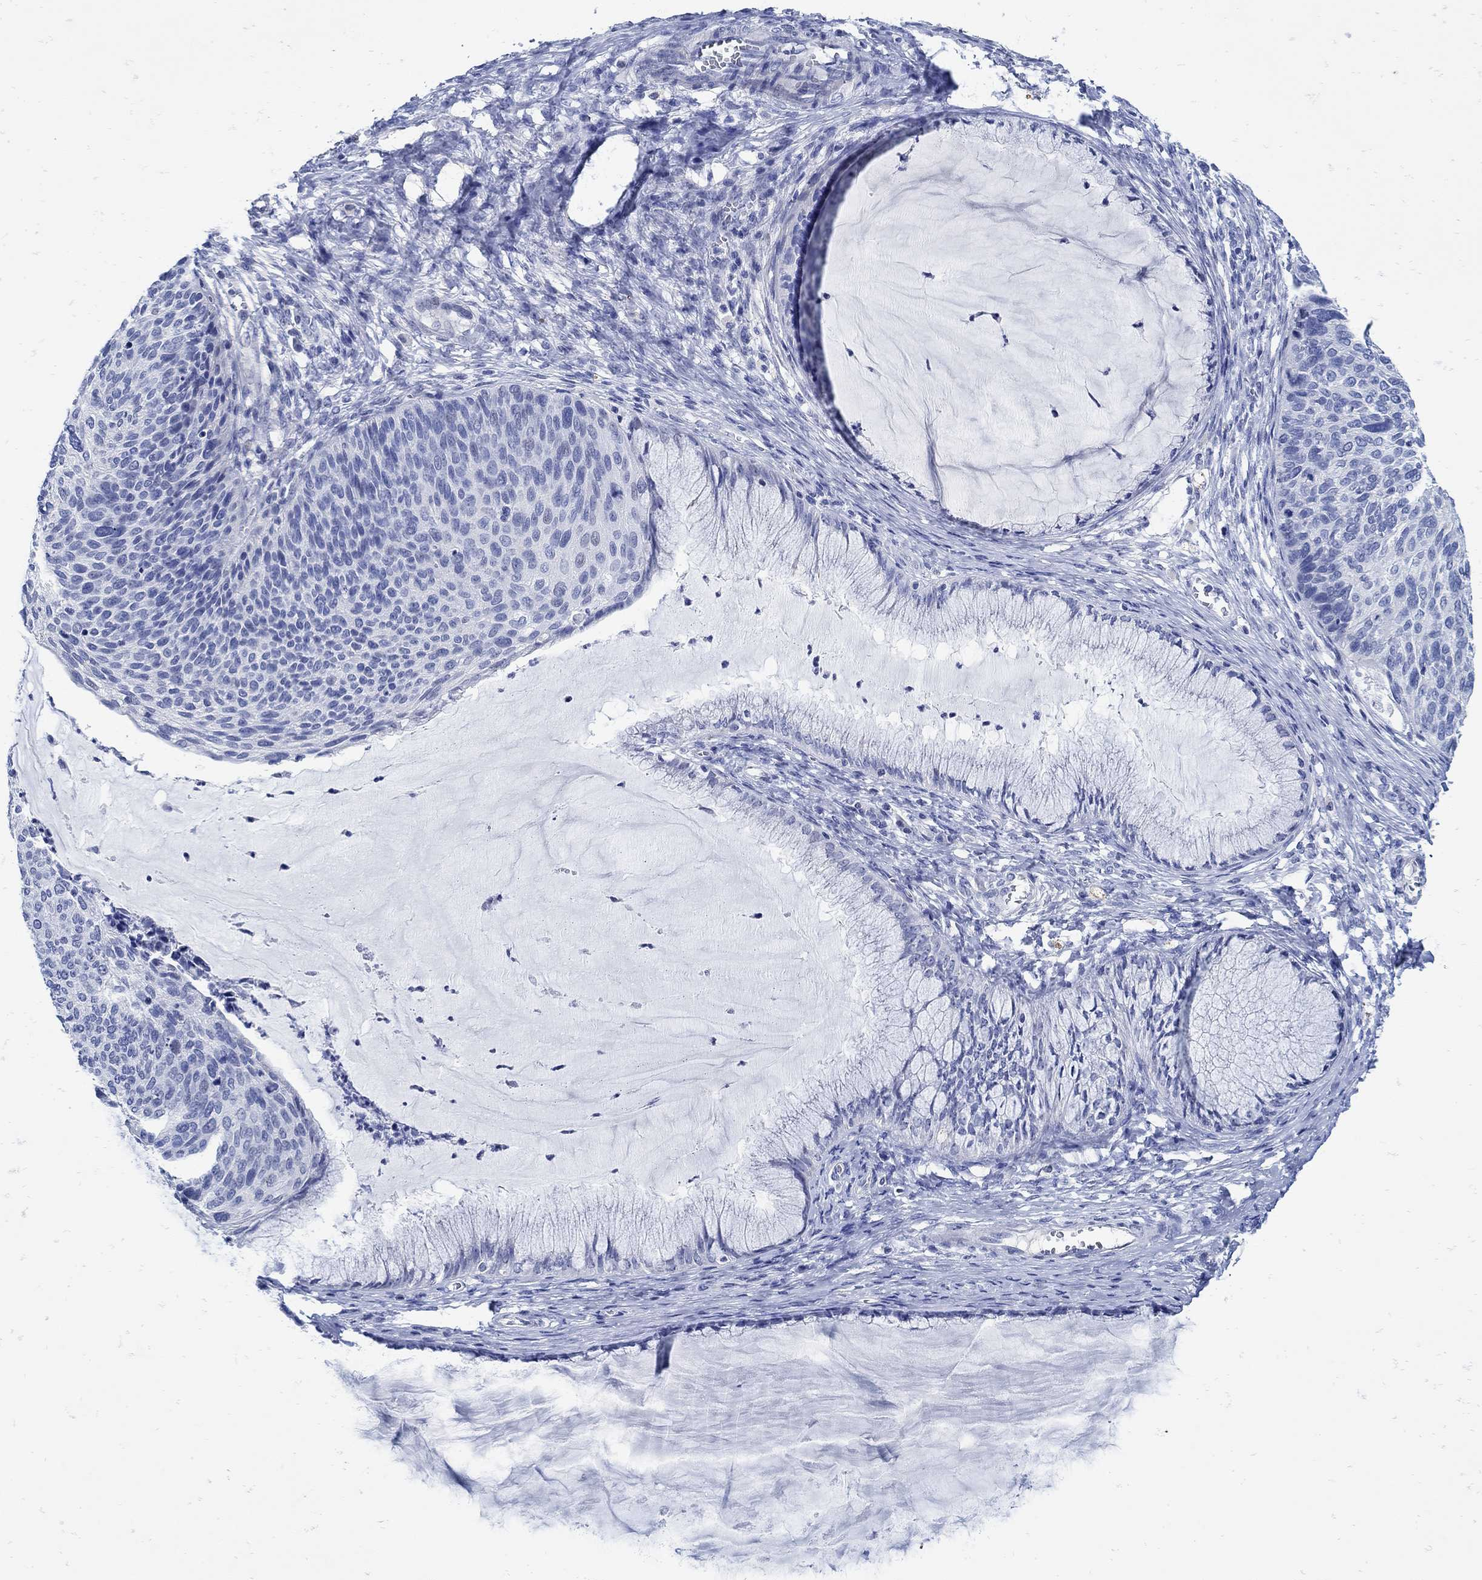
{"staining": {"intensity": "negative", "quantity": "none", "location": "none"}, "tissue": "cervical cancer", "cell_type": "Tumor cells", "image_type": "cancer", "snomed": [{"axis": "morphology", "description": "Squamous cell carcinoma, NOS"}, {"axis": "topography", "description": "Cervix"}], "caption": "A photomicrograph of human cervical cancer is negative for staining in tumor cells. (Brightfield microscopy of DAB immunohistochemistry at high magnification).", "gene": "NOS1", "patient": {"sex": "female", "age": 36}}